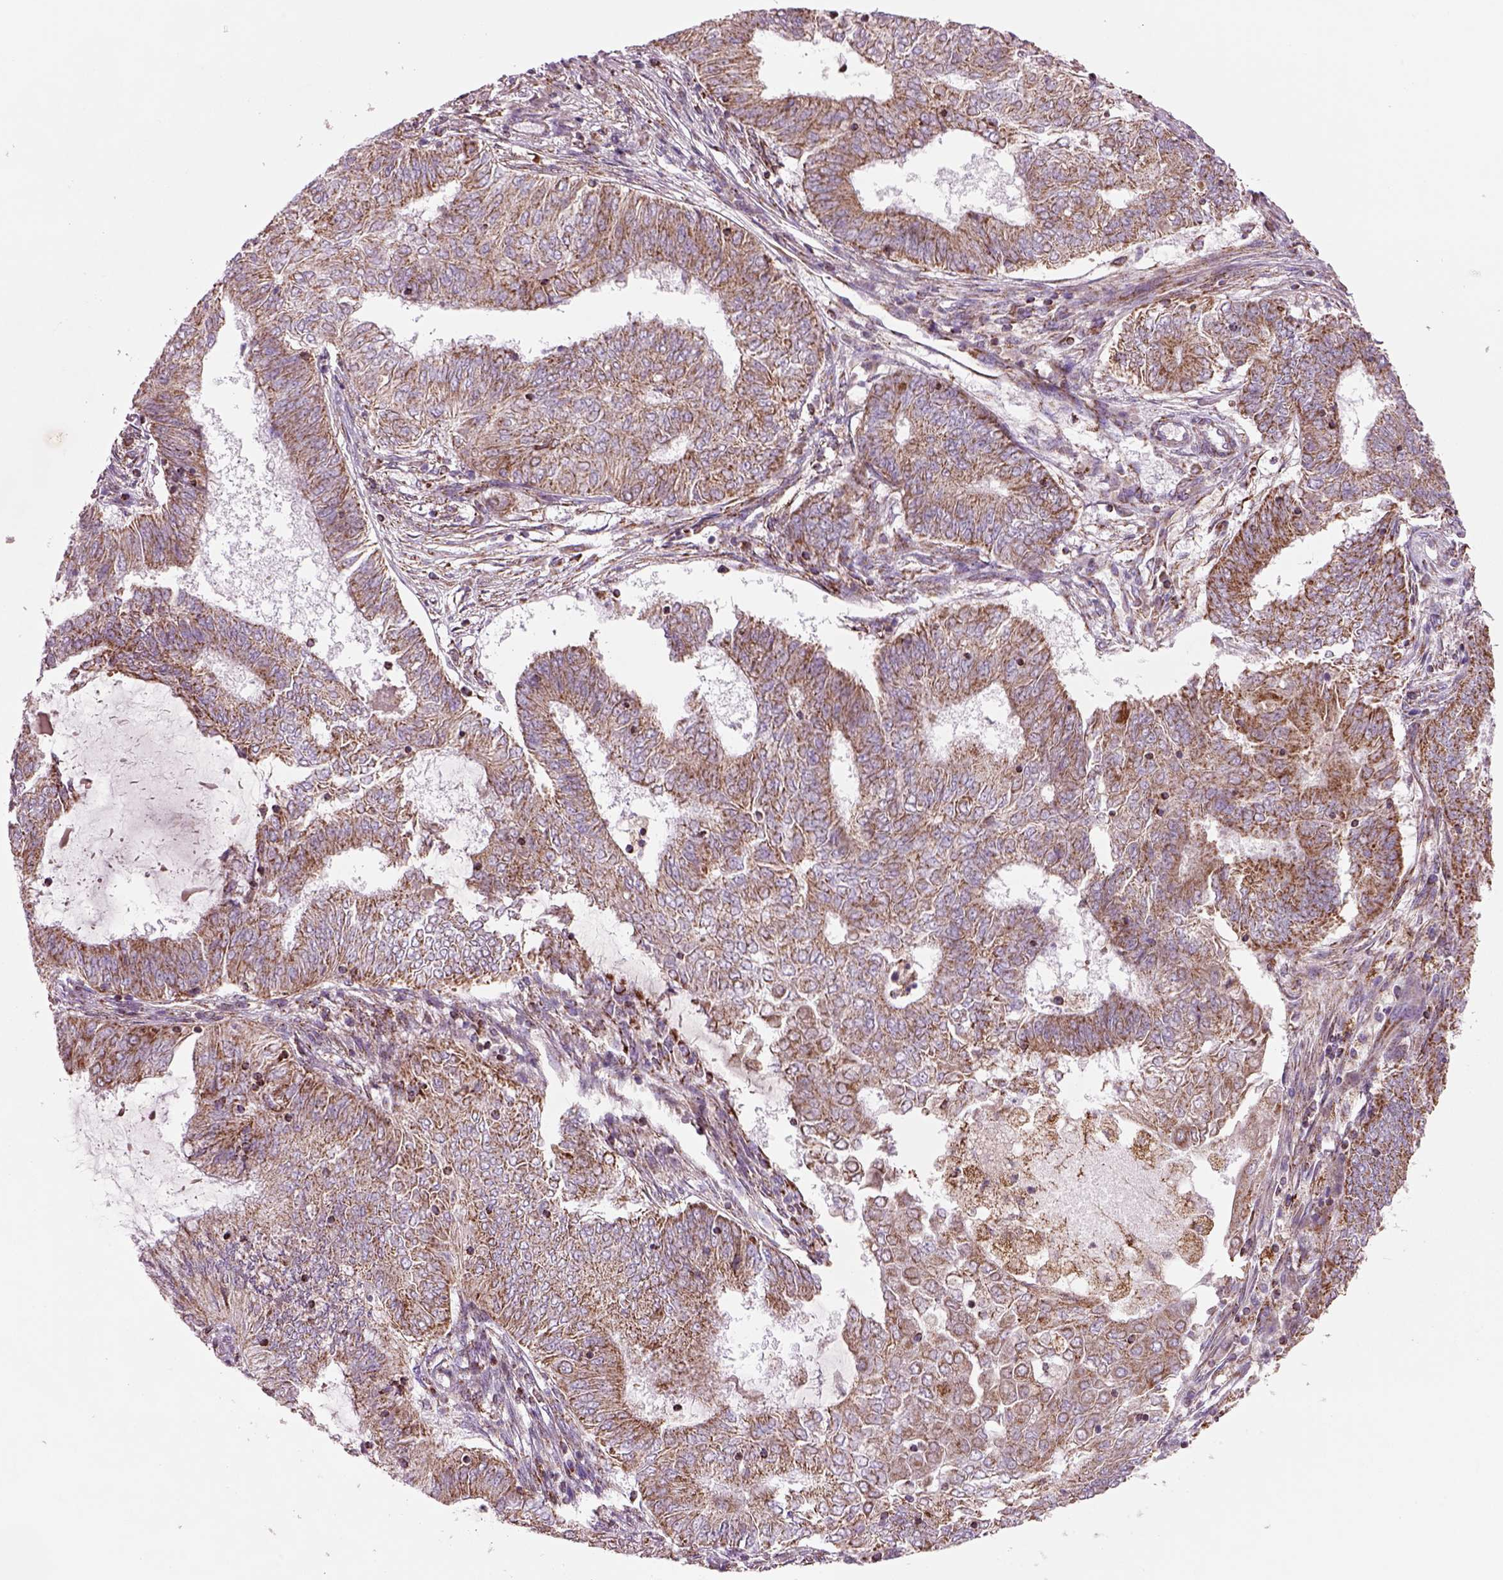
{"staining": {"intensity": "moderate", "quantity": ">75%", "location": "cytoplasmic/membranous"}, "tissue": "endometrial cancer", "cell_type": "Tumor cells", "image_type": "cancer", "snomed": [{"axis": "morphology", "description": "Adenocarcinoma, NOS"}, {"axis": "topography", "description": "Endometrium"}], "caption": "The immunohistochemical stain highlights moderate cytoplasmic/membranous staining in tumor cells of endometrial cancer tissue.", "gene": "SLC25A24", "patient": {"sex": "female", "age": 62}}